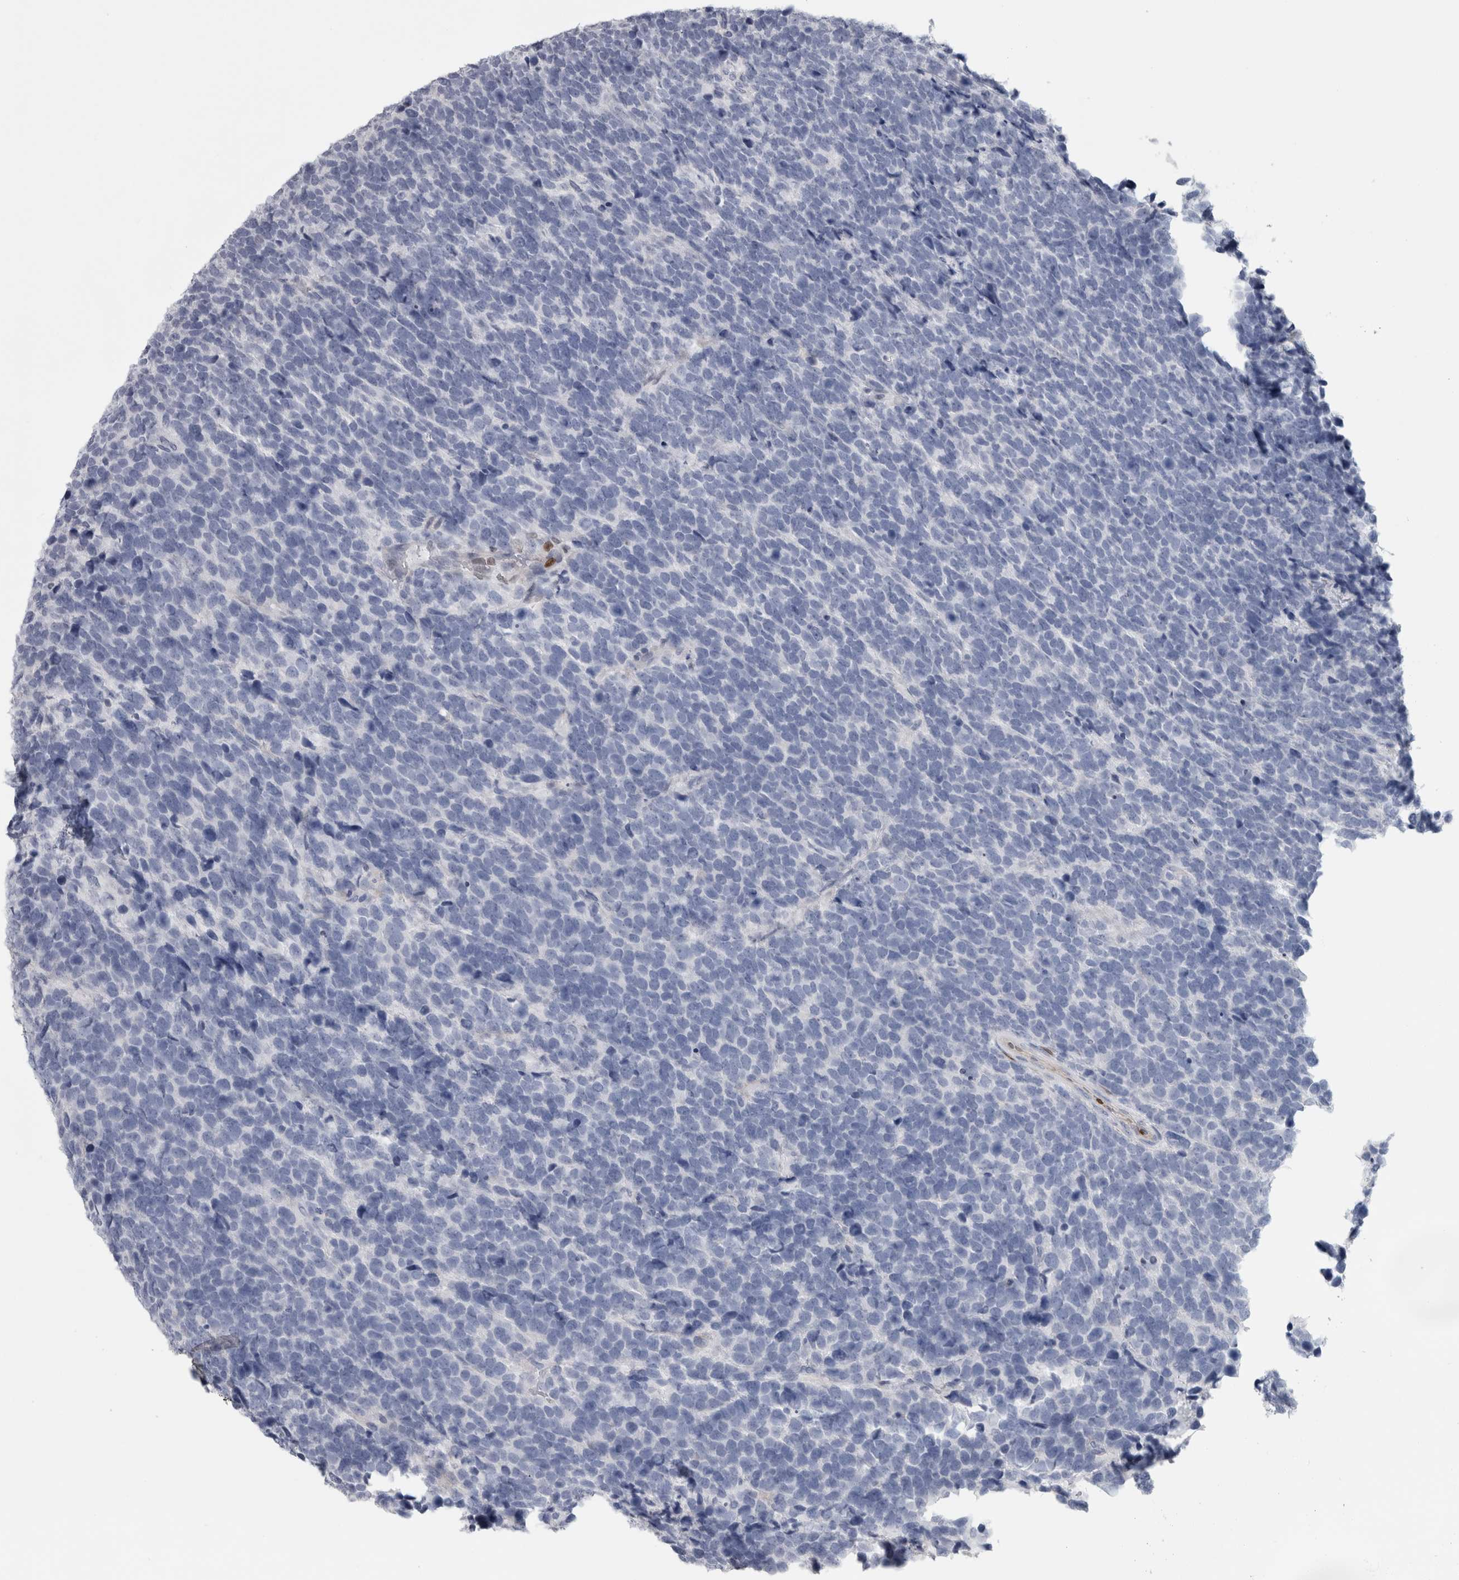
{"staining": {"intensity": "negative", "quantity": "none", "location": "none"}, "tissue": "urothelial cancer", "cell_type": "Tumor cells", "image_type": "cancer", "snomed": [{"axis": "morphology", "description": "Urothelial carcinoma, High grade"}, {"axis": "topography", "description": "Urinary bladder"}], "caption": "The photomicrograph exhibits no staining of tumor cells in high-grade urothelial carcinoma.", "gene": "IL33", "patient": {"sex": "female", "age": 82}}